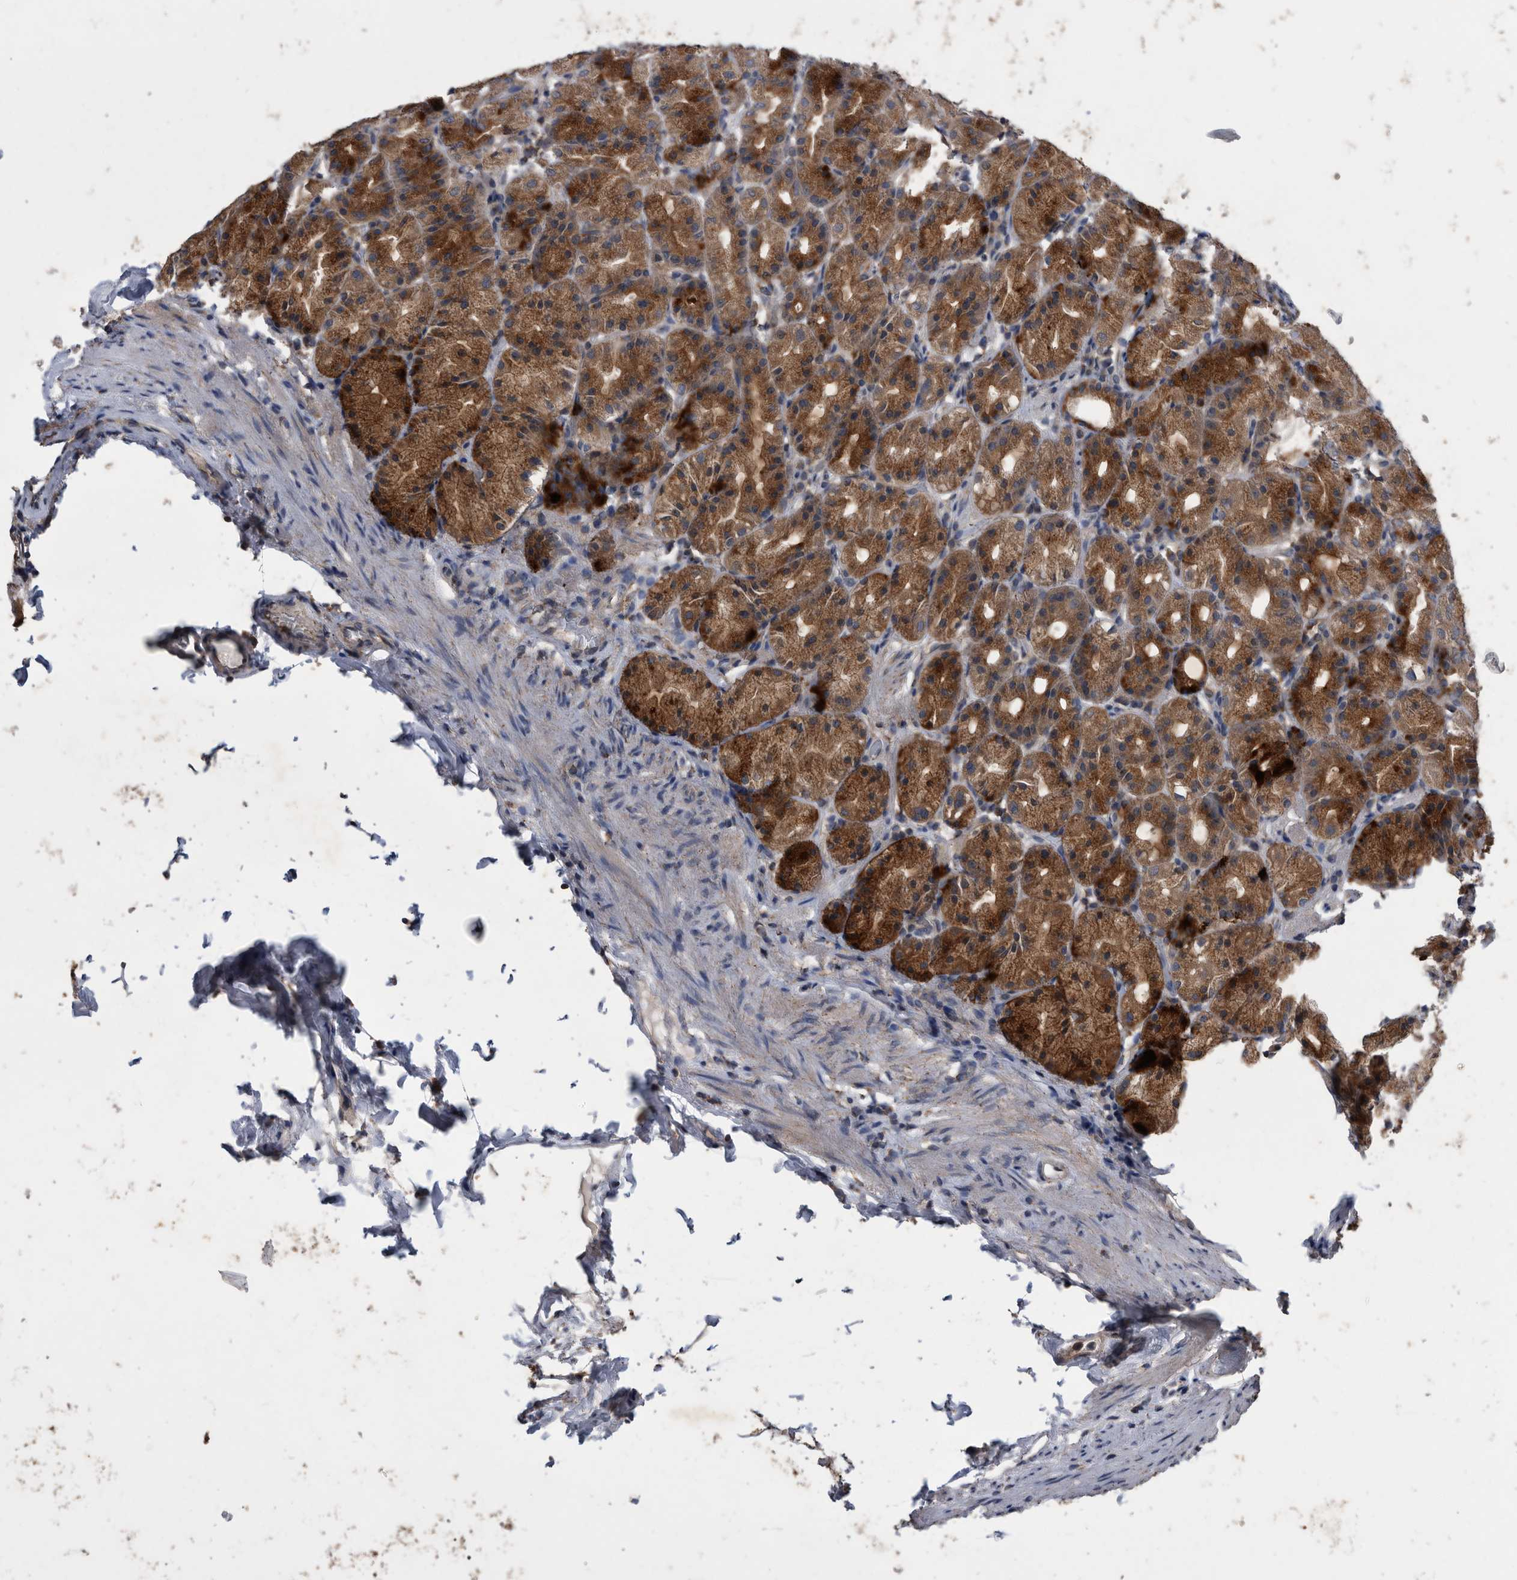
{"staining": {"intensity": "strong", "quantity": ">75%", "location": "cytoplasmic/membranous"}, "tissue": "stomach", "cell_type": "Glandular cells", "image_type": "normal", "snomed": [{"axis": "morphology", "description": "Normal tissue, NOS"}, {"axis": "topography", "description": "Stomach, upper"}], "caption": "Immunohistochemical staining of normal stomach reveals high levels of strong cytoplasmic/membranous expression in about >75% of glandular cells.", "gene": "NRBP1", "patient": {"sex": "male", "age": 68}}